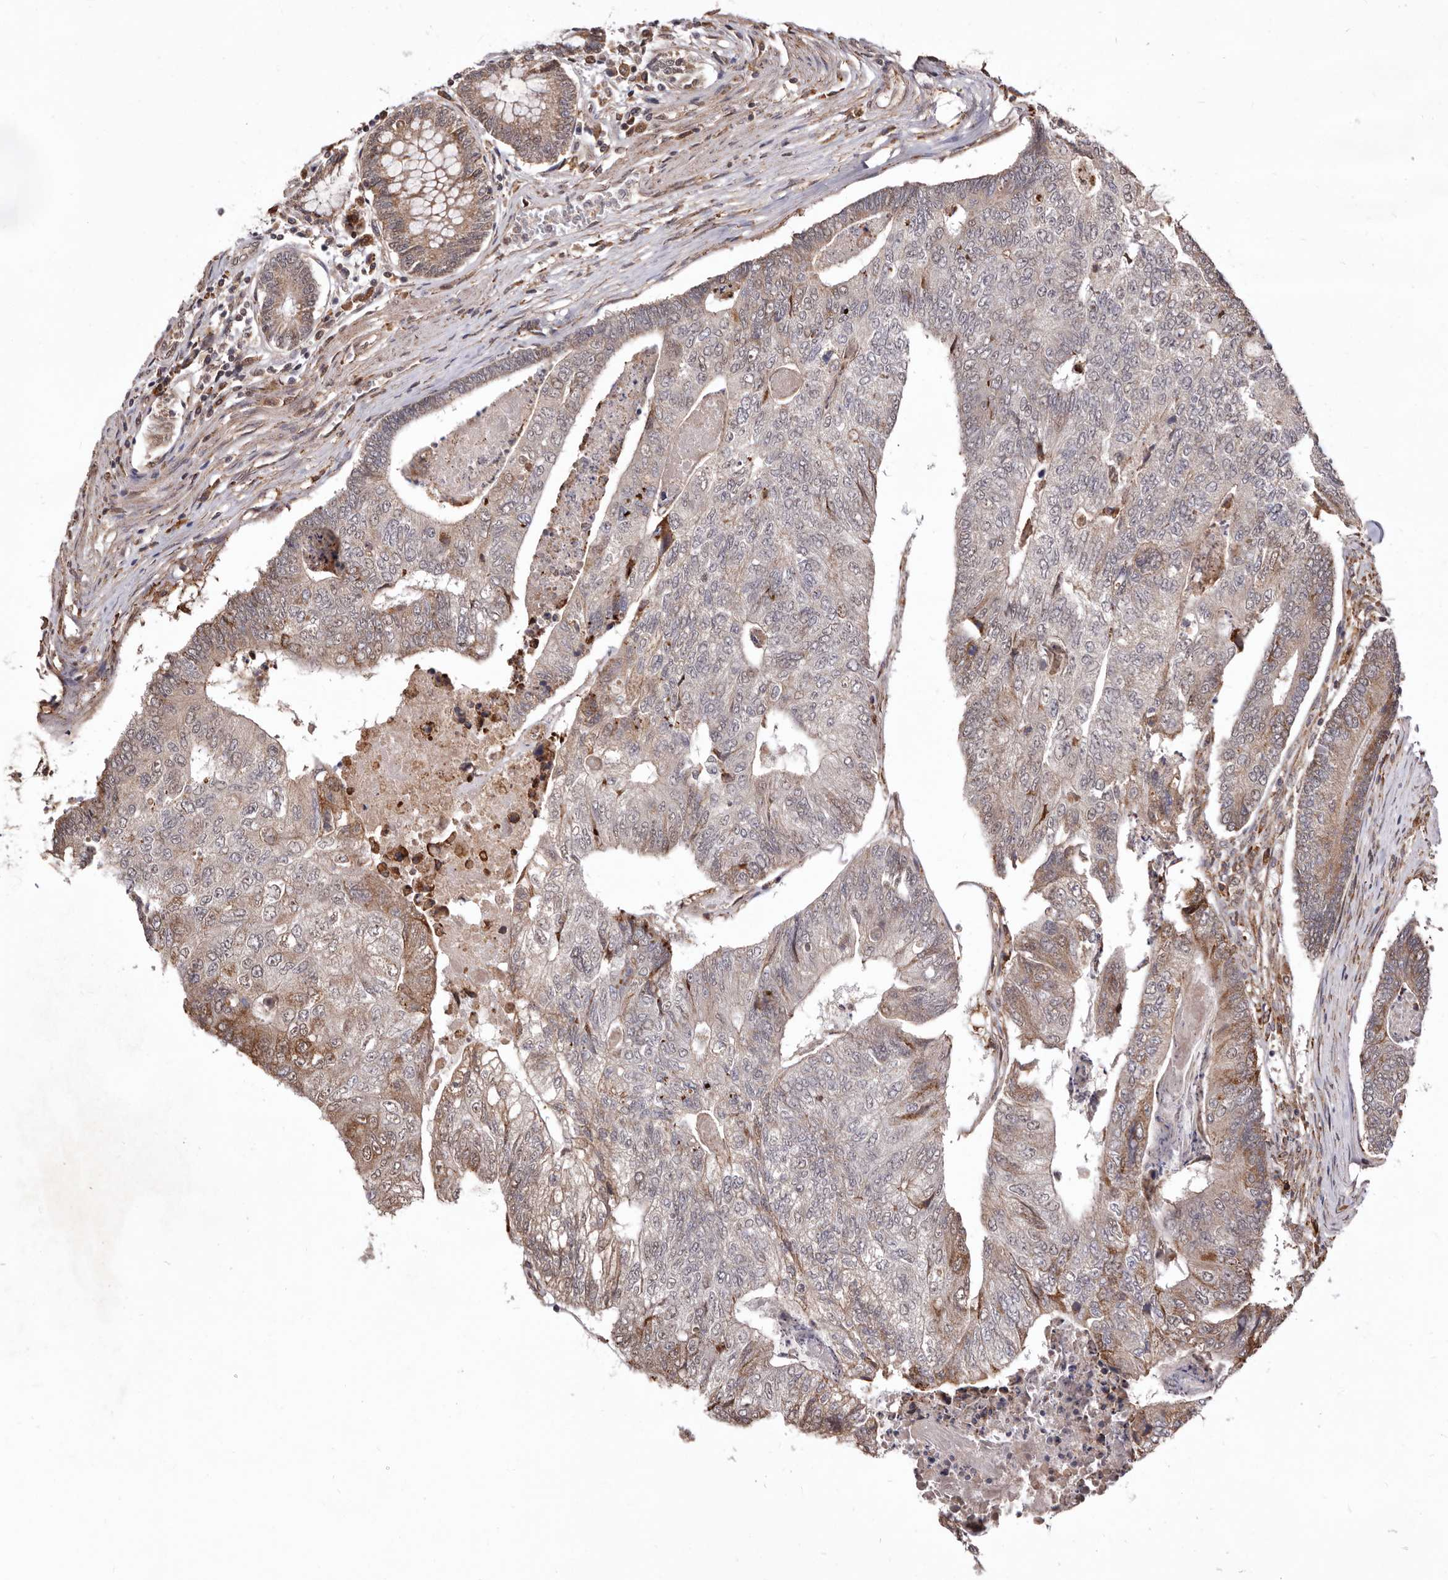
{"staining": {"intensity": "moderate", "quantity": "<25%", "location": "cytoplasmic/membranous"}, "tissue": "colorectal cancer", "cell_type": "Tumor cells", "image_type": "cancer", "snomed": [{"axis": "morphology", "description": "Adenocarcinoma, NOS"}, {"axis": "topography", "description": "Colon"}], "caption": "Immunohistochemical staining of adenocarcinoma (colorectal) displays low levels of moderate cytoplasmic/membranous protein staining in about <25% of tumor cells.", "gene": "RRM2B", "patient": {"sex": "female", "age": 67}}